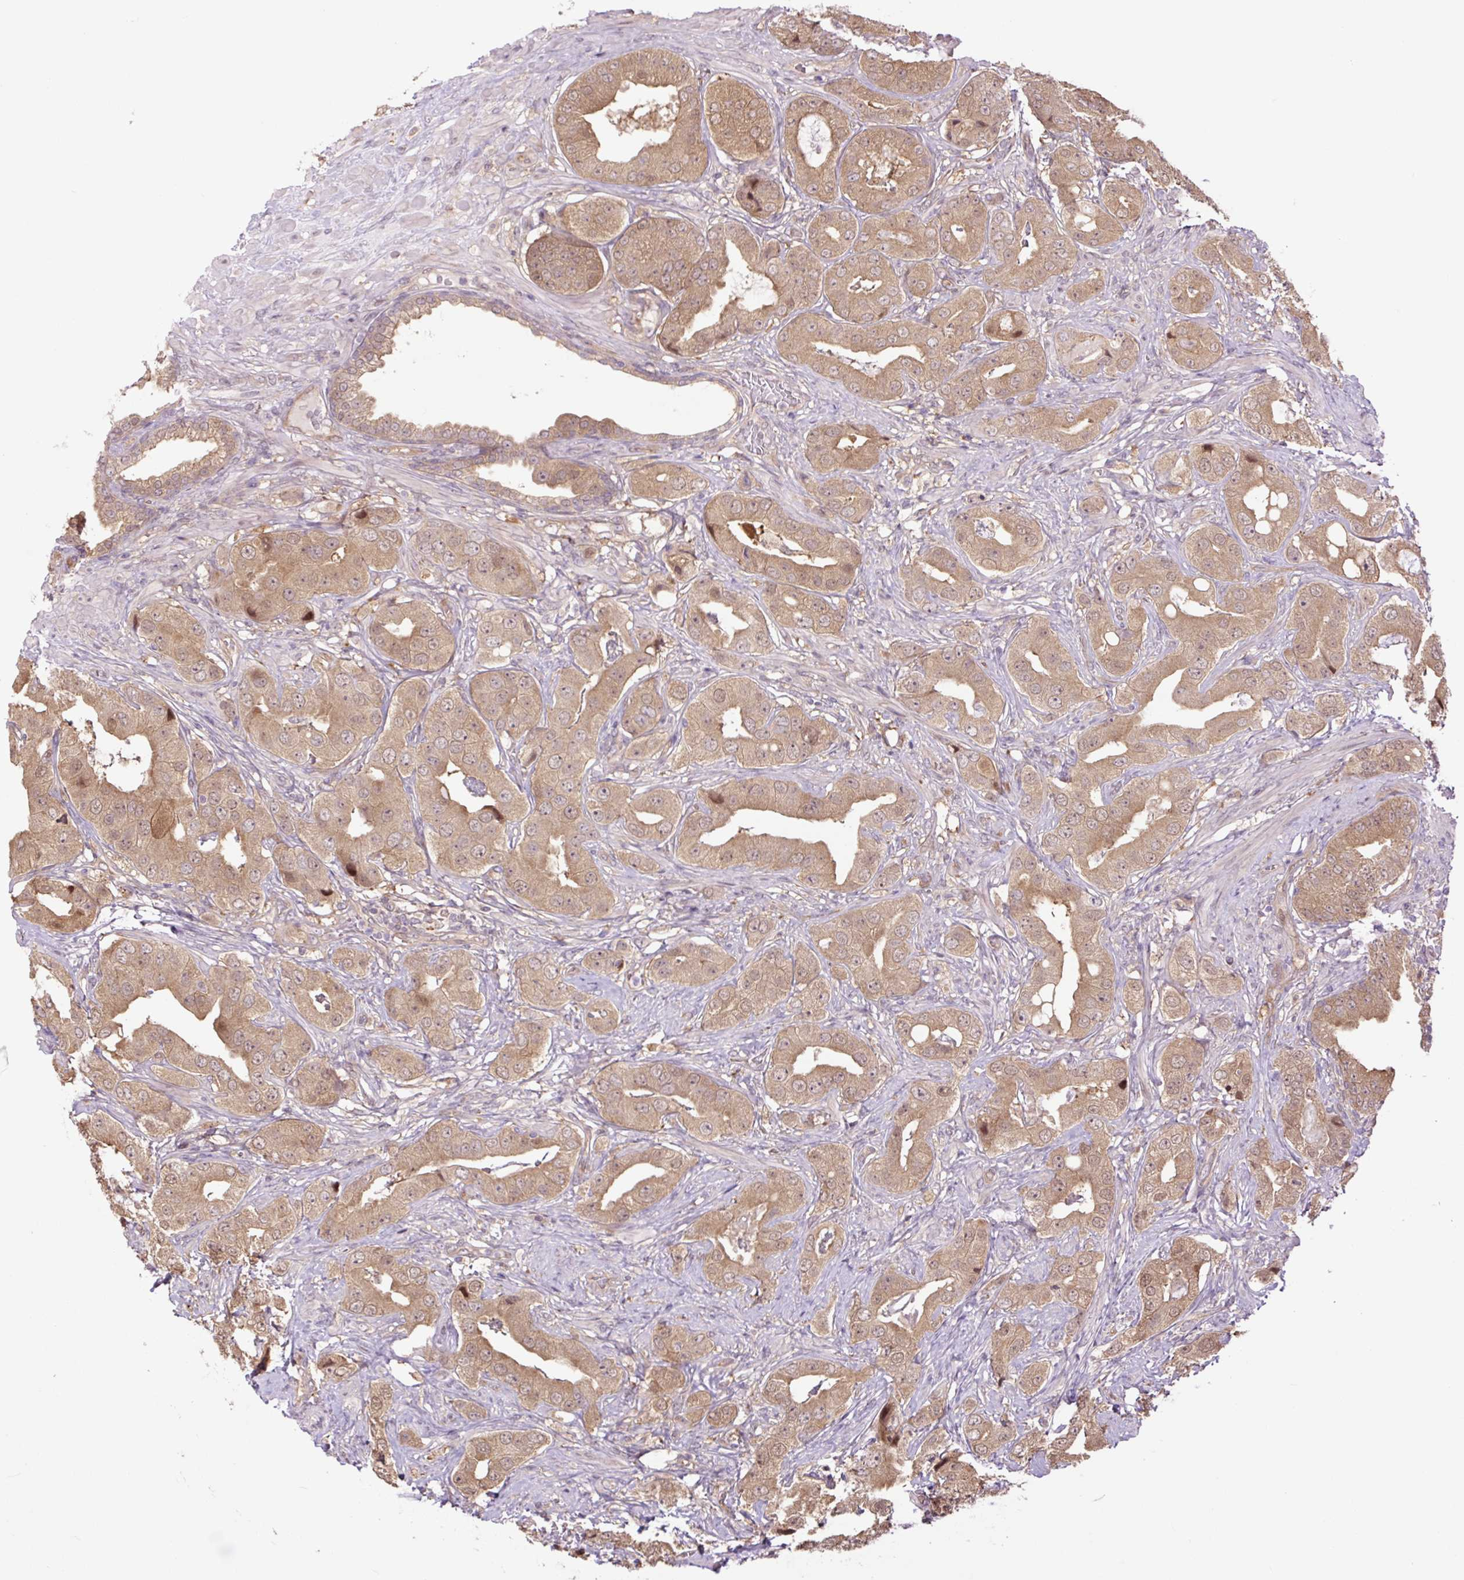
{"staining": {"intensity": "moderate", "quantity": ">75%", "location": "cytoplasmic/membranous"}, "tissue": "prostate cancer", "cell_type": "Tumor cells", "image_type": "cancer", "snomed": [{"axis": "morphology", "description": "Adenocarcinoma, High grade"}, {"axis": "topography", "description": "Prostate"}], "caption": "The immunohistochemical stain labels moderate cytoplasmic/membranous expression in tumor cells of prostate cancer tissue.", "gene": "TPT1", "patient": {"sex": "male", "age": 63}}